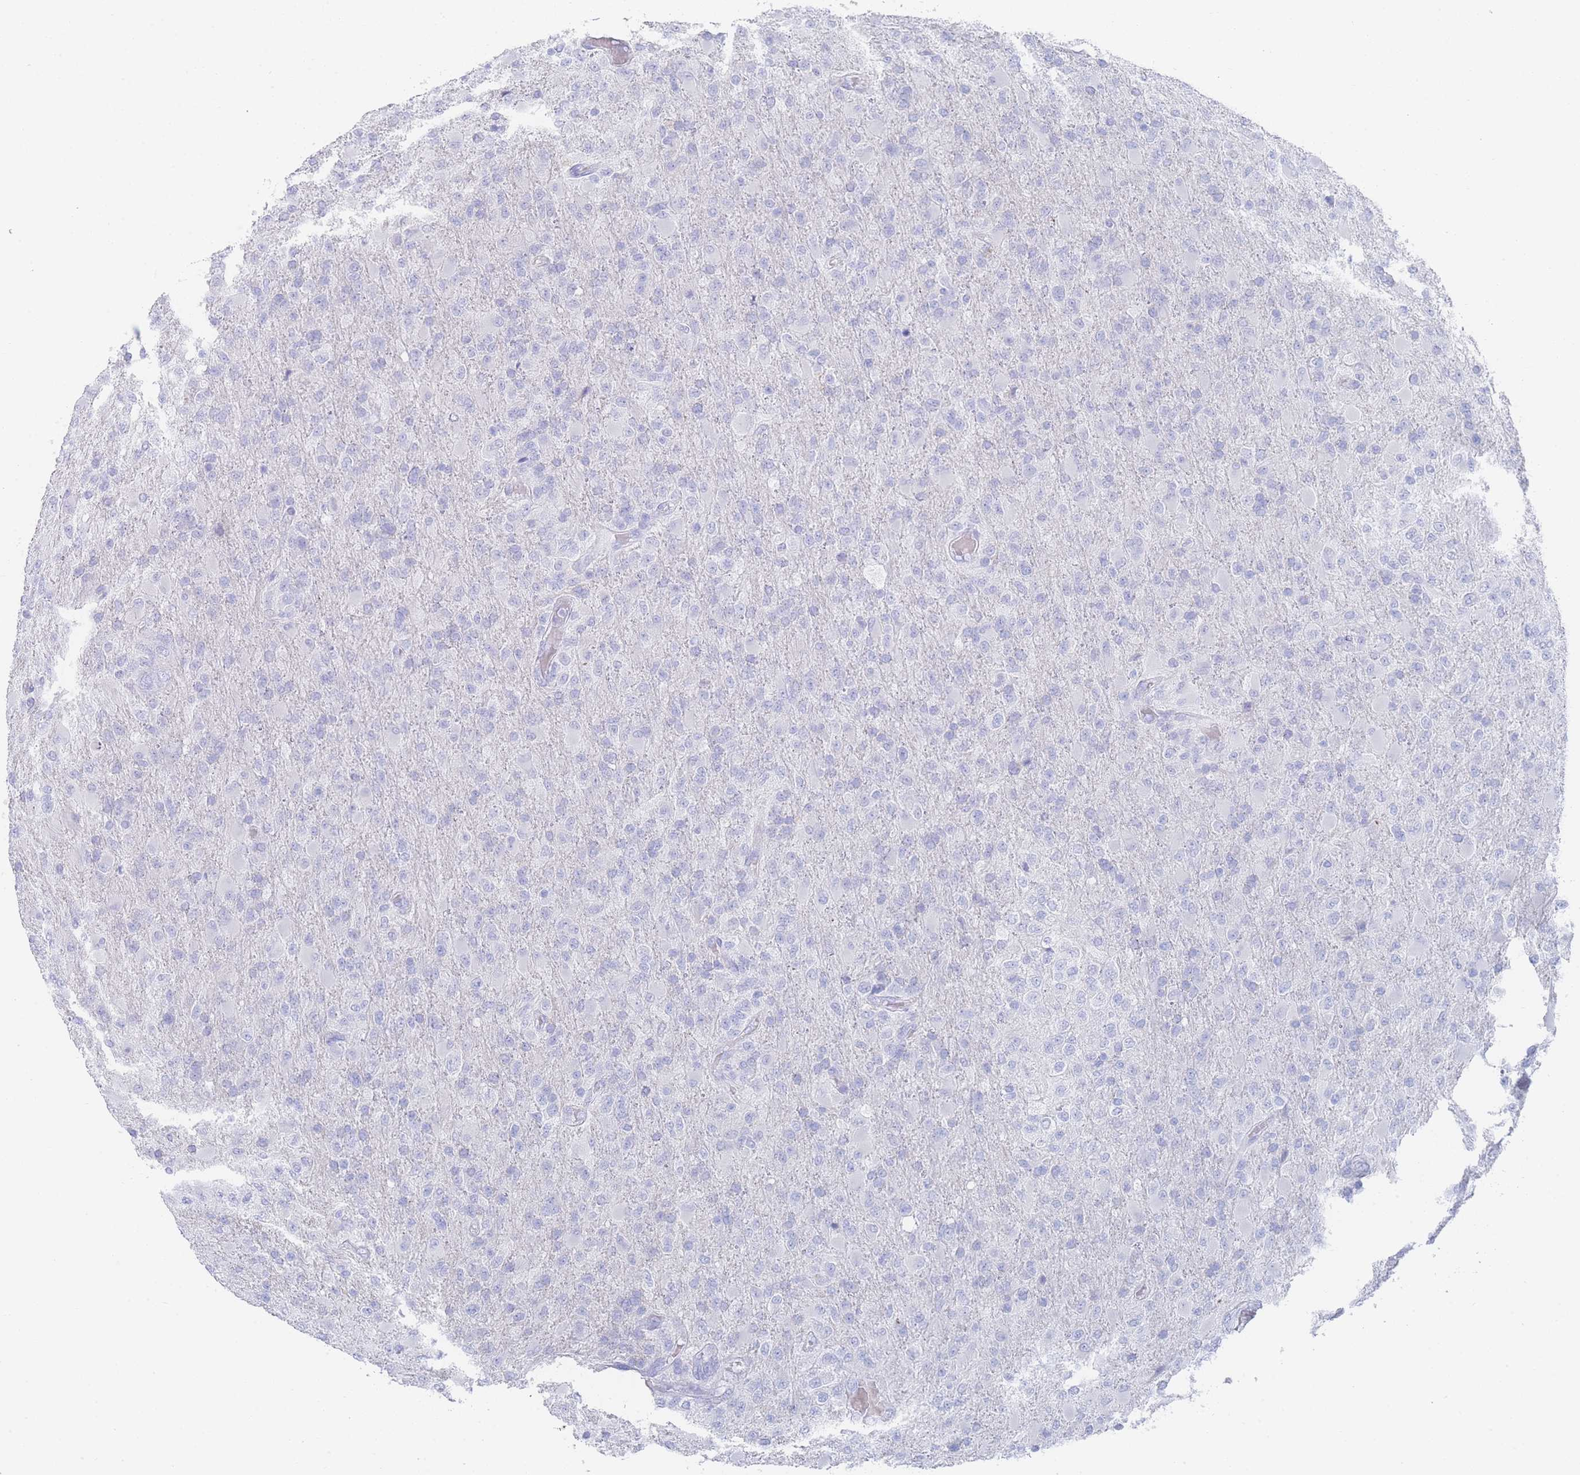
{"staining": {"intensity": "negative", "quantity": "none", "location": "none"}, "tissue": "glioma", "cell_type": "Tumor cells", "image_type": "cancer", "snomed": [{"axis": "morphology", "description": "Glioma, malignant, Low grade"}, {"axis": "topography", "description": "Brain"}], "caption": "Immunohistochemistry micrograph of human low-grade glioma (malignant) stained for a protein (brown), which shows no expression in tumor cells.", "gene": "LRRC37A", "patient": {"sex": "male", "age": 65}}